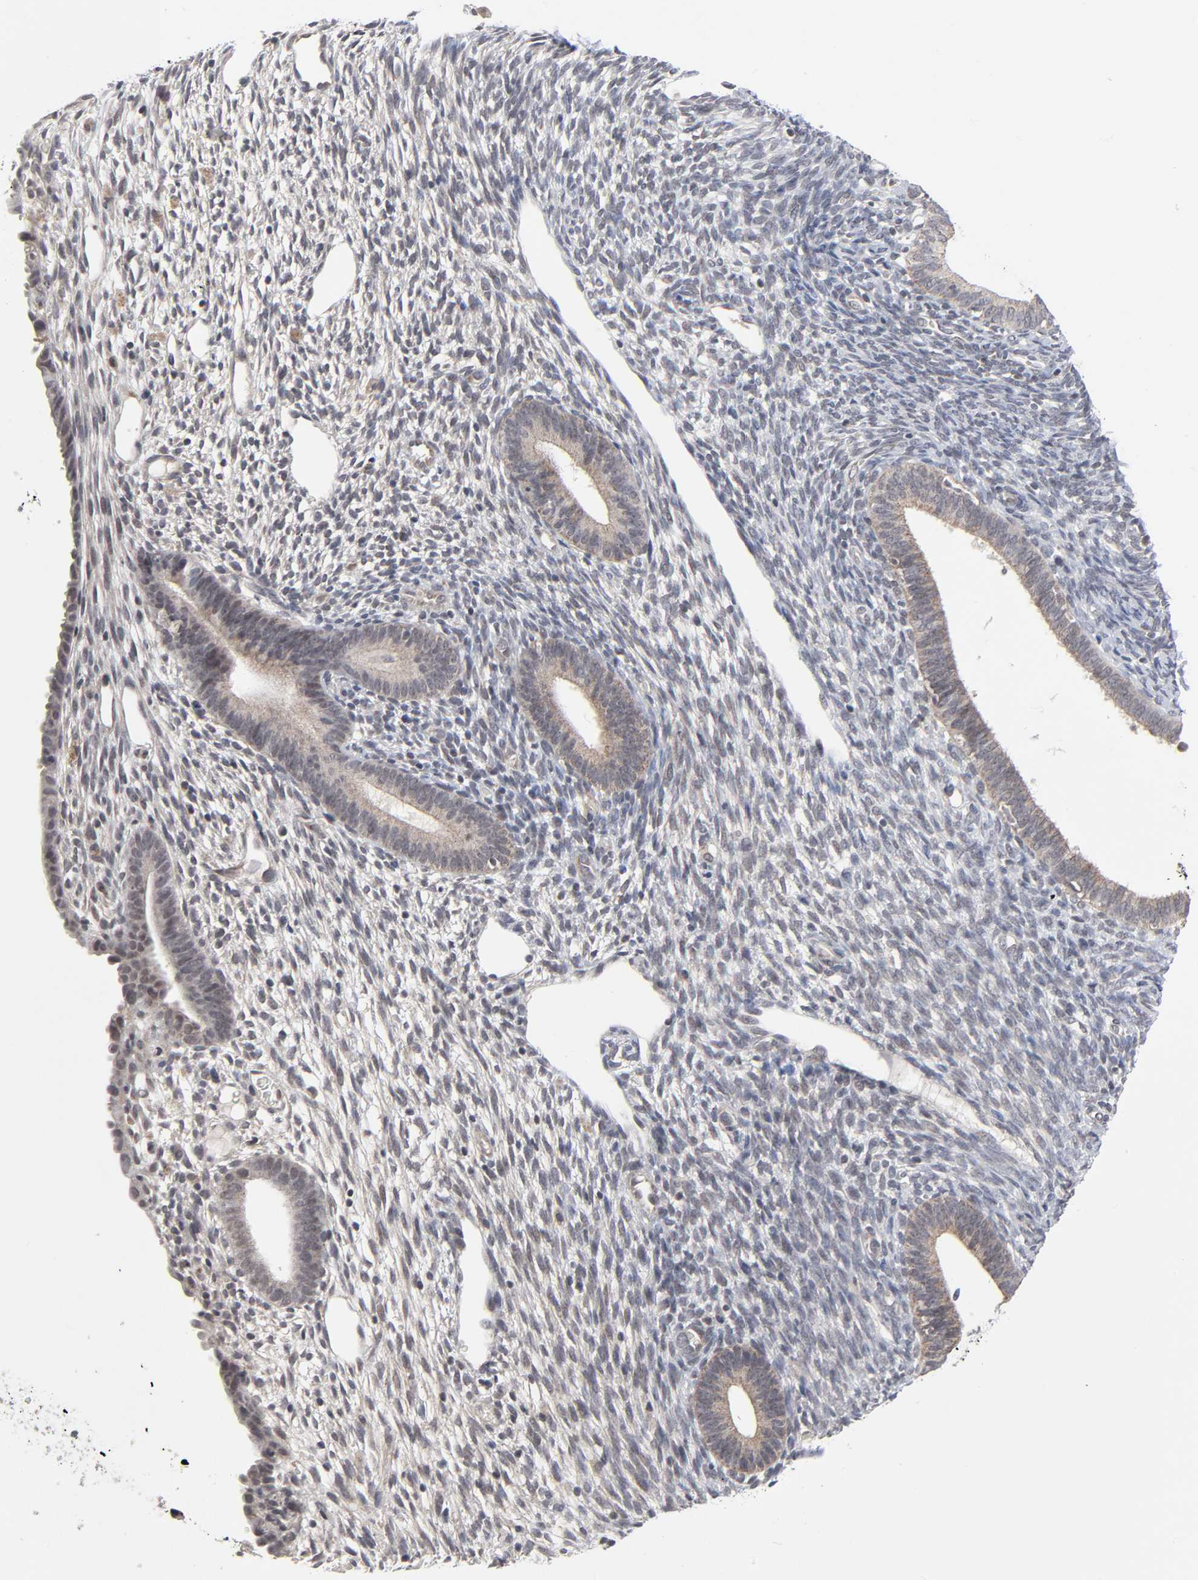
{"staining": {"intensity": "weak", "quantity": "<25%", "location": "cytoplasmic/membranous"}, "tissue": "endometrium", "cell_type": "Cells in endometrial stroma", "image_type": "normal", "snomed": [{"axis": "morphology", "description": "Normal tissue, NOS"}, {"axis": "topography", "description": "Endometrium"}], "caption": "High magnification brightfield microscopy of benign endometrium stained with DAB (brown) and counterstained with hematoxylin (blue): cells in endometrial stroma show no significant expression. The staining was performed using DAB to visualize the protein expression in brown, while the nuclei were stained in blue with hematoxylin (Magnification: 20x).", "gene": "AUH", "patient": {"sex": "female", "age": 57}}